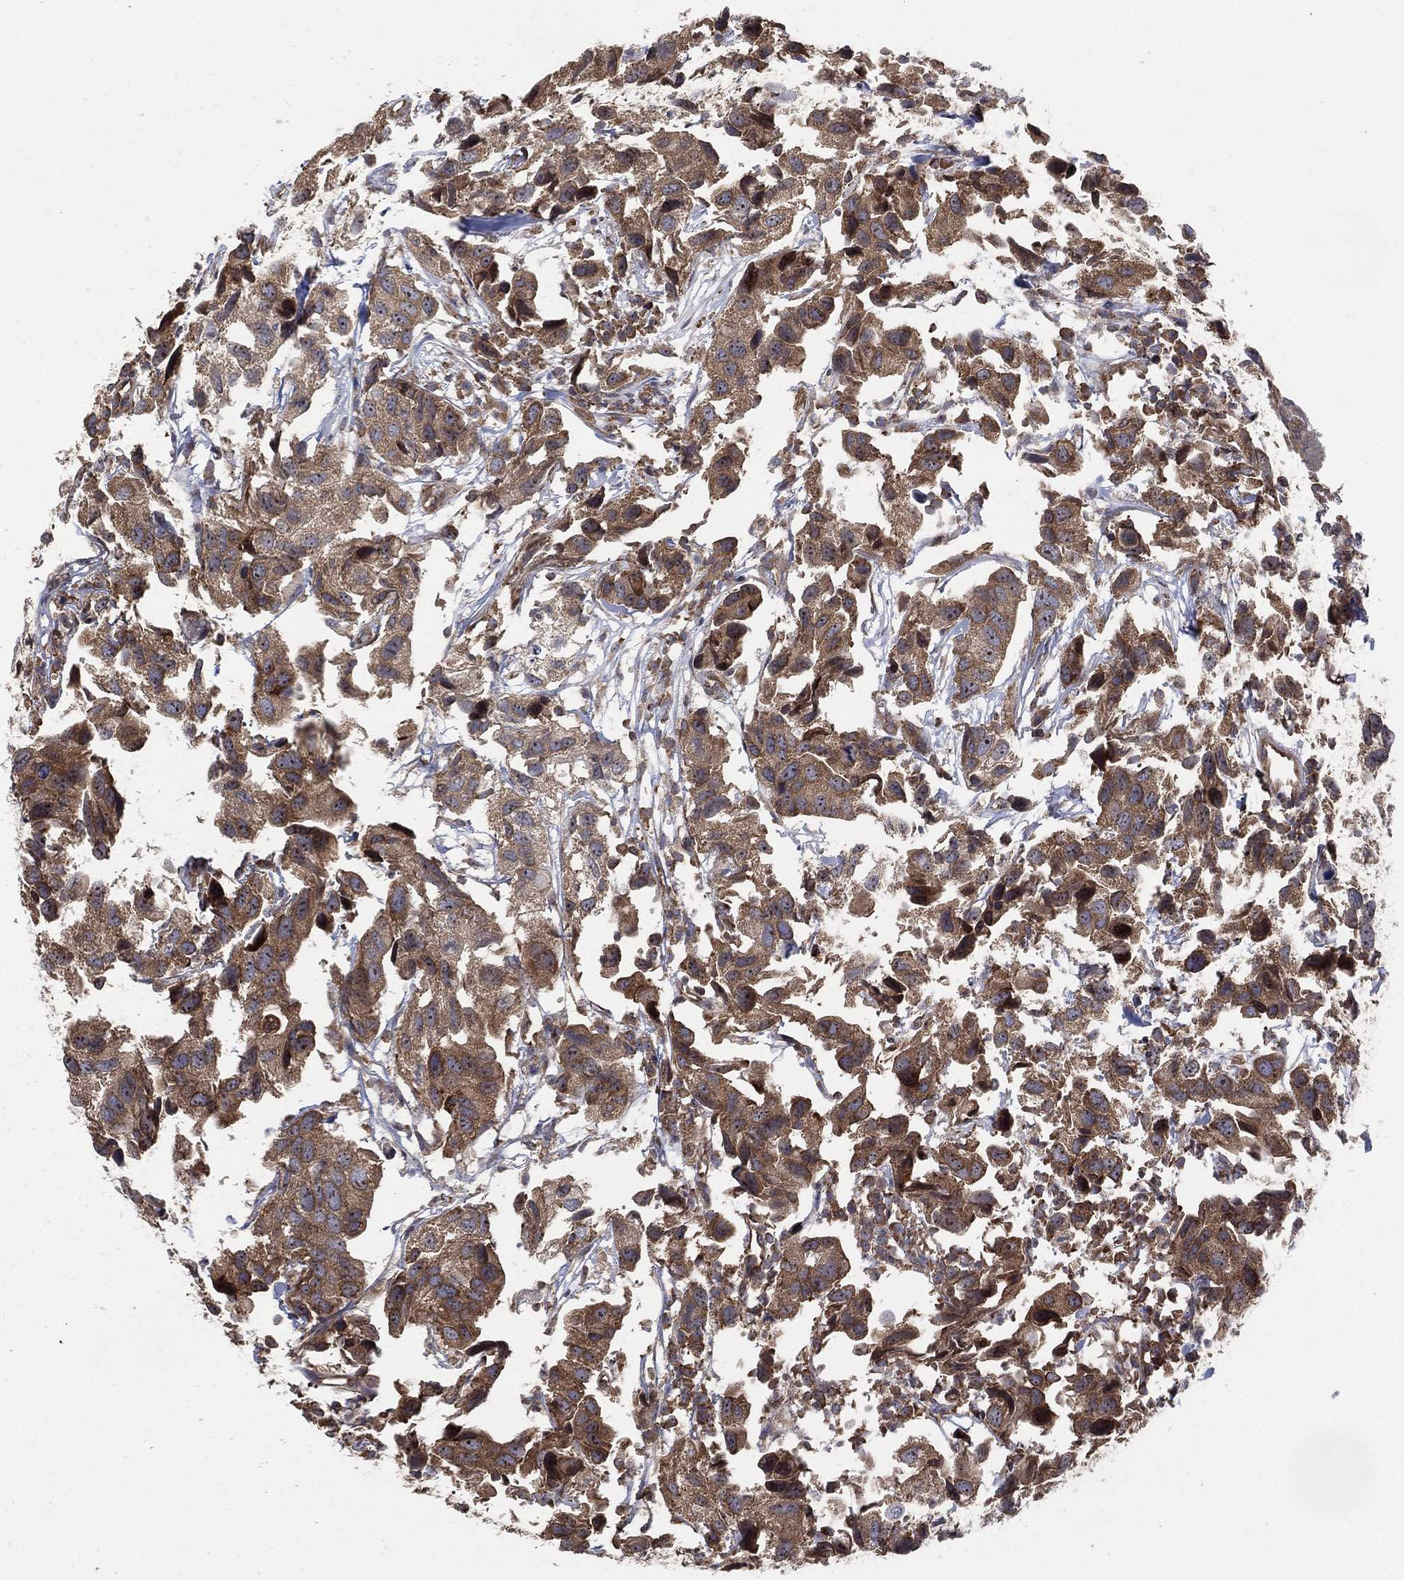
{"staining": {"intensity": "moderate", "quantity": ">75%", "location": "cytoplasmic/membranous"}, "tissue": "urothelial cancer", "cell_type": "Tumor cells", "image_type": "cancer", "snomed": [{"axis": "morphology", "description": "Urothelial carcinoma, High grade"}, {"axis": "topography", "description": "Urinary bladder"}], "caption": "IHC photomicrograph of neoplastic tissue: high-grade urothelial carcinoma stained using immunohistochemistry (IHC) demonstrates medium levels of moderate protein expression localized specifically in the cytoplasmic/membranous of tumor cells, appearing as a cytoplasmic/membranous brown color.", "gene": "TMCO1", "patient": {"sex": "male", "age": 79}}